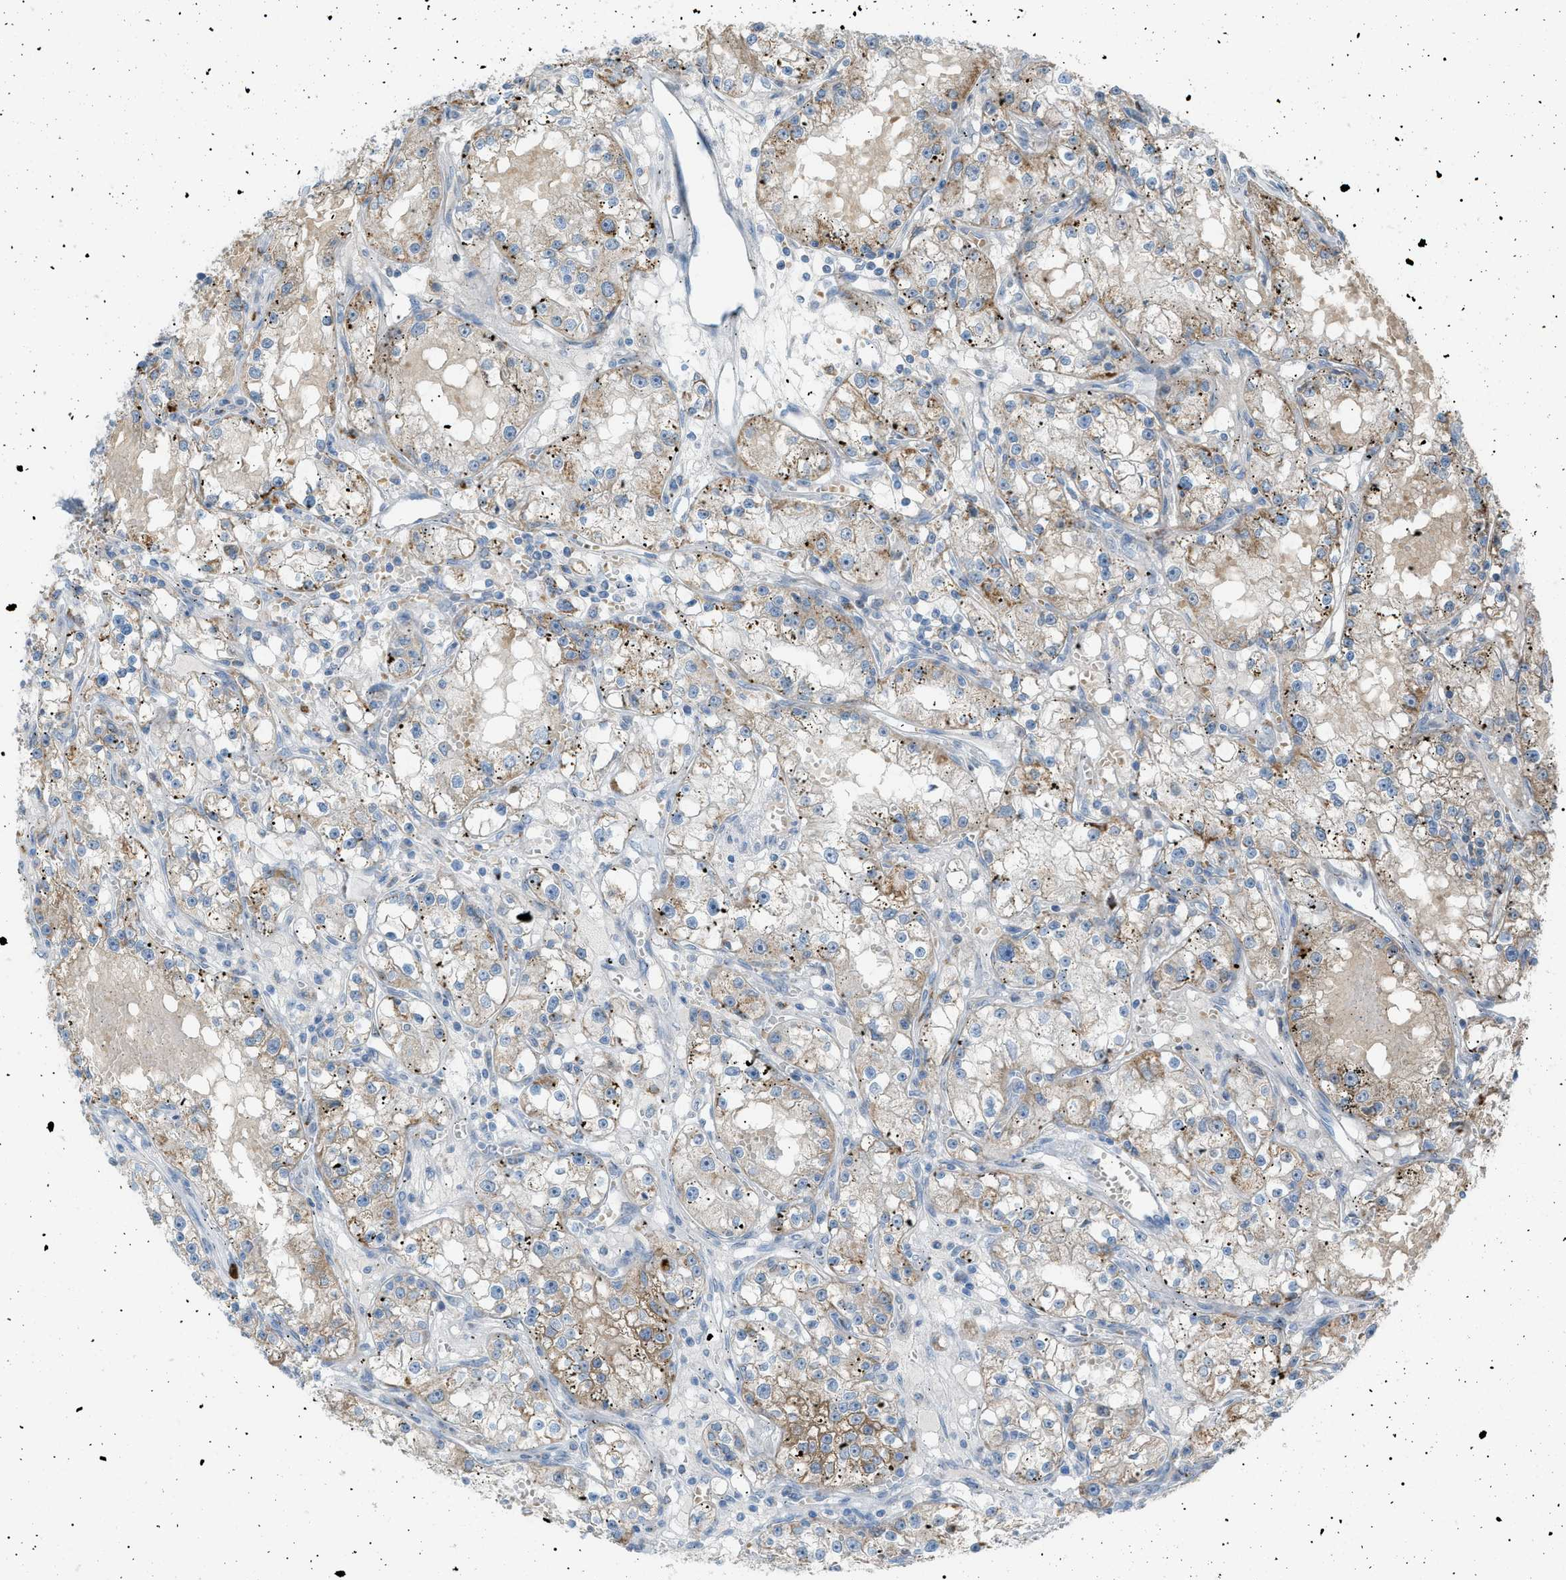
{"staining": {"intensity": "moderate", "quantity": "25%-75%", "location": "cytoplasmic/membranous"}, "tissue": "renal cancer", "cell_type": "Tumor cells", "image_type": "cancer", "snomed": [{"axis": "morphology", "description": "Adenocarcinoma, NOS"}, {"axis": "topography", "description": "Kidney"}], "caption": "Human adenocarcinoma (renal) stained with a brown dye demonstrates moderate cytoplasmic/membranous positive positivity in about 25%-75% of tumor cells.", "gene": "ZNF516", "patient": {"sex": "male", "age": 56}}